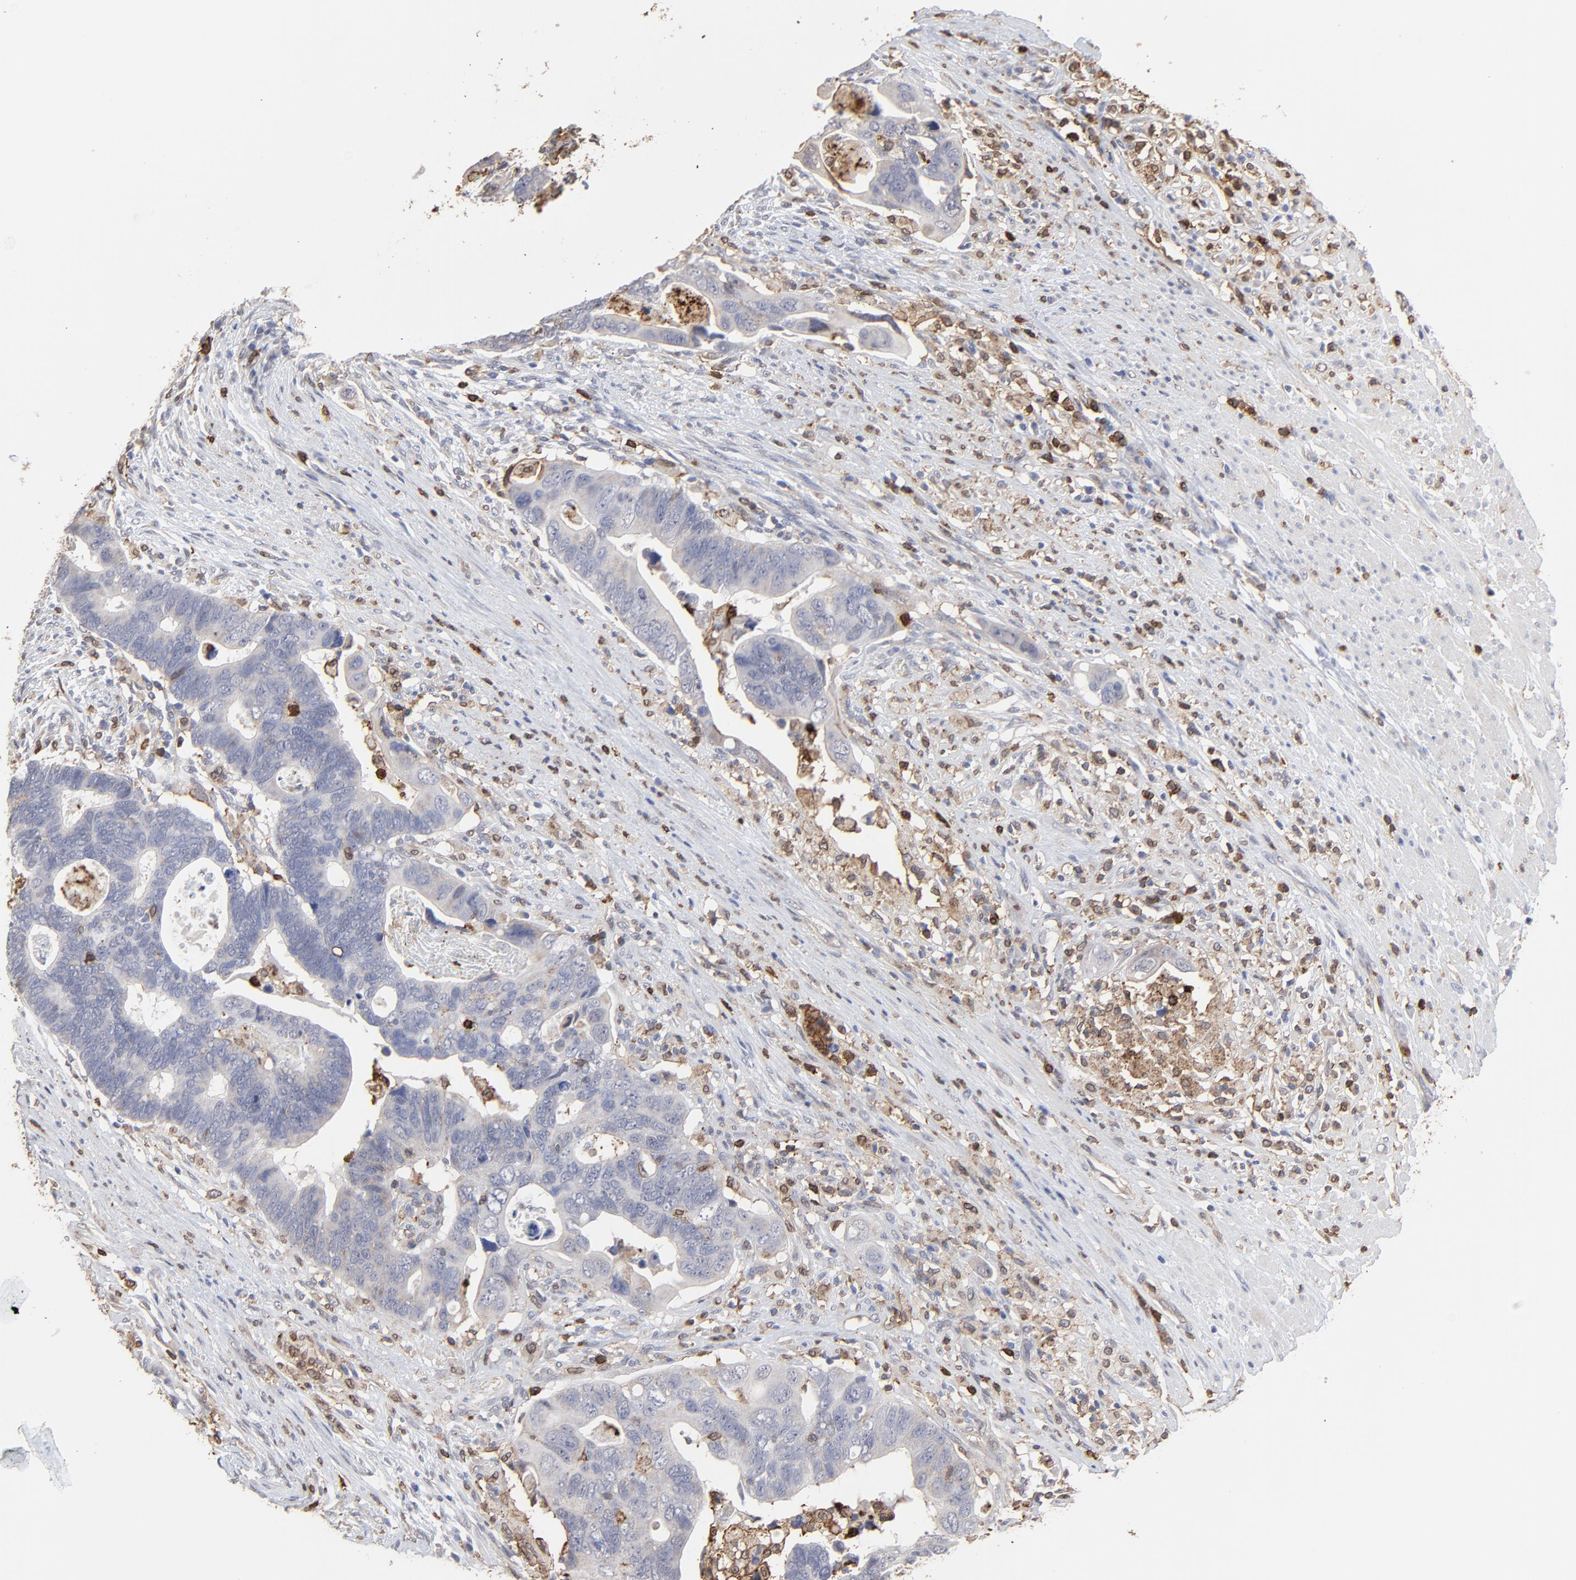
{"staining": {"intensity": "negative", "quantity": "none", "location": "none"}, "tissue": "colorectal cancer", "cell_type": "Tumor cells", "image_type": "cancer", "snomed": [{"axis": "morphology", "description": "Adenocarcinoma, NOS"}, {"axis": "topography", "description": "Rectum"}], "caption": "The photomicrograph displays no significant expression in tumor cells of adenocarcinoma (colorectal).", "gene": "SLC6A14", "patient": {"sex": "male", "age": 53}}